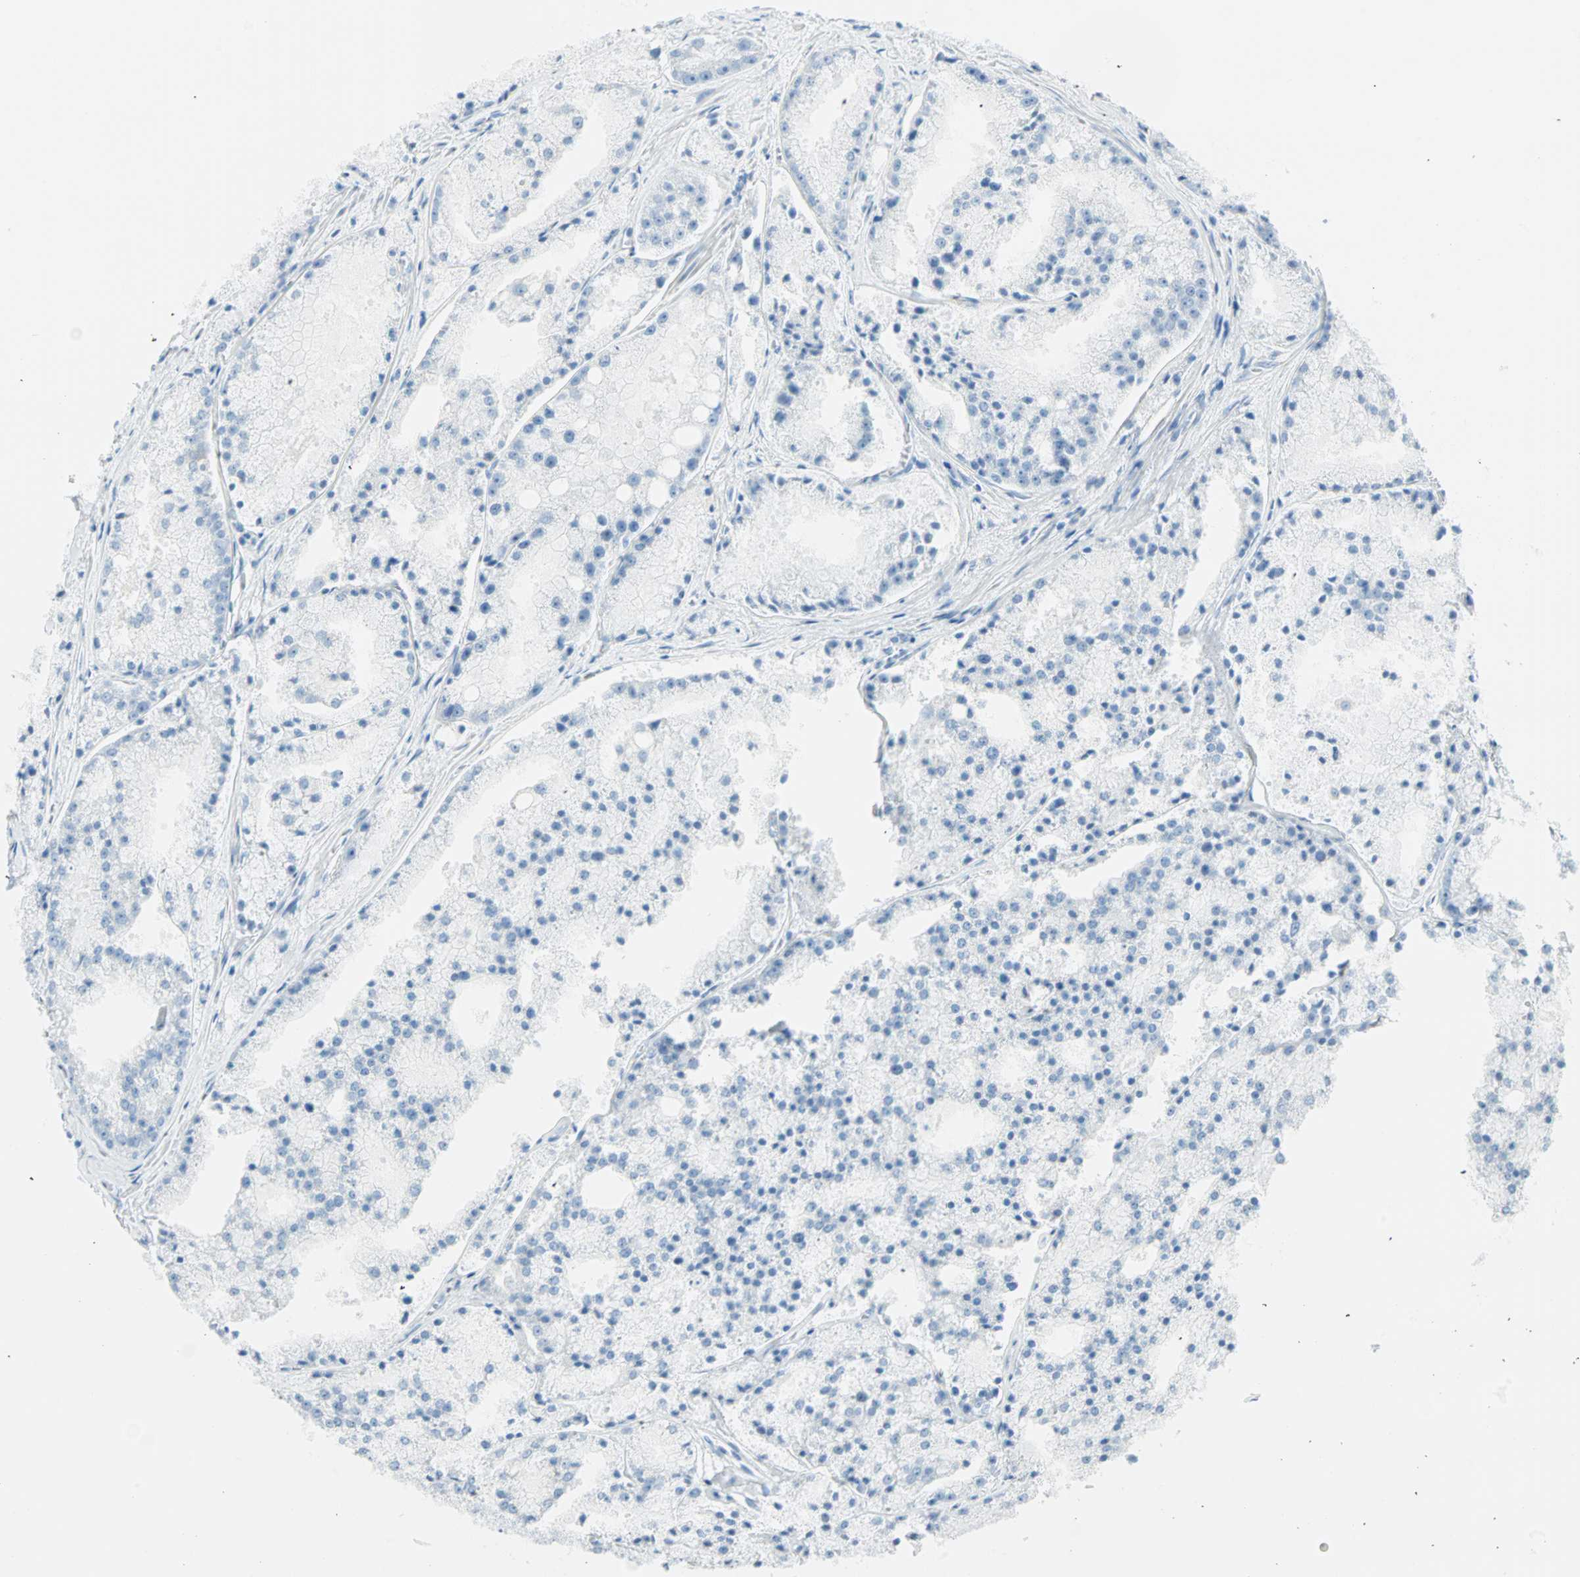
{"staining": {"intensity": "negative", "quantity": "none", "location": "none"}, "tissue": "prostate cancer", "cell_type": "Tumor cells", "image_type": "cancer", "snomed": [{"axis": "morphology", "description": "Adenocarcinoma, Low grade"}, {"axis": "topography", "description": "Prostate"}], "caption": "Protein analysis of low-grade adenocarcinoma (prostate) demonstrates no significant staining in tumor cells. (Brightfield microscopy of DAB immunohistochemistry at high magnification).", "gene": "NES", "patient": {"sex": "male", "age": 64}}